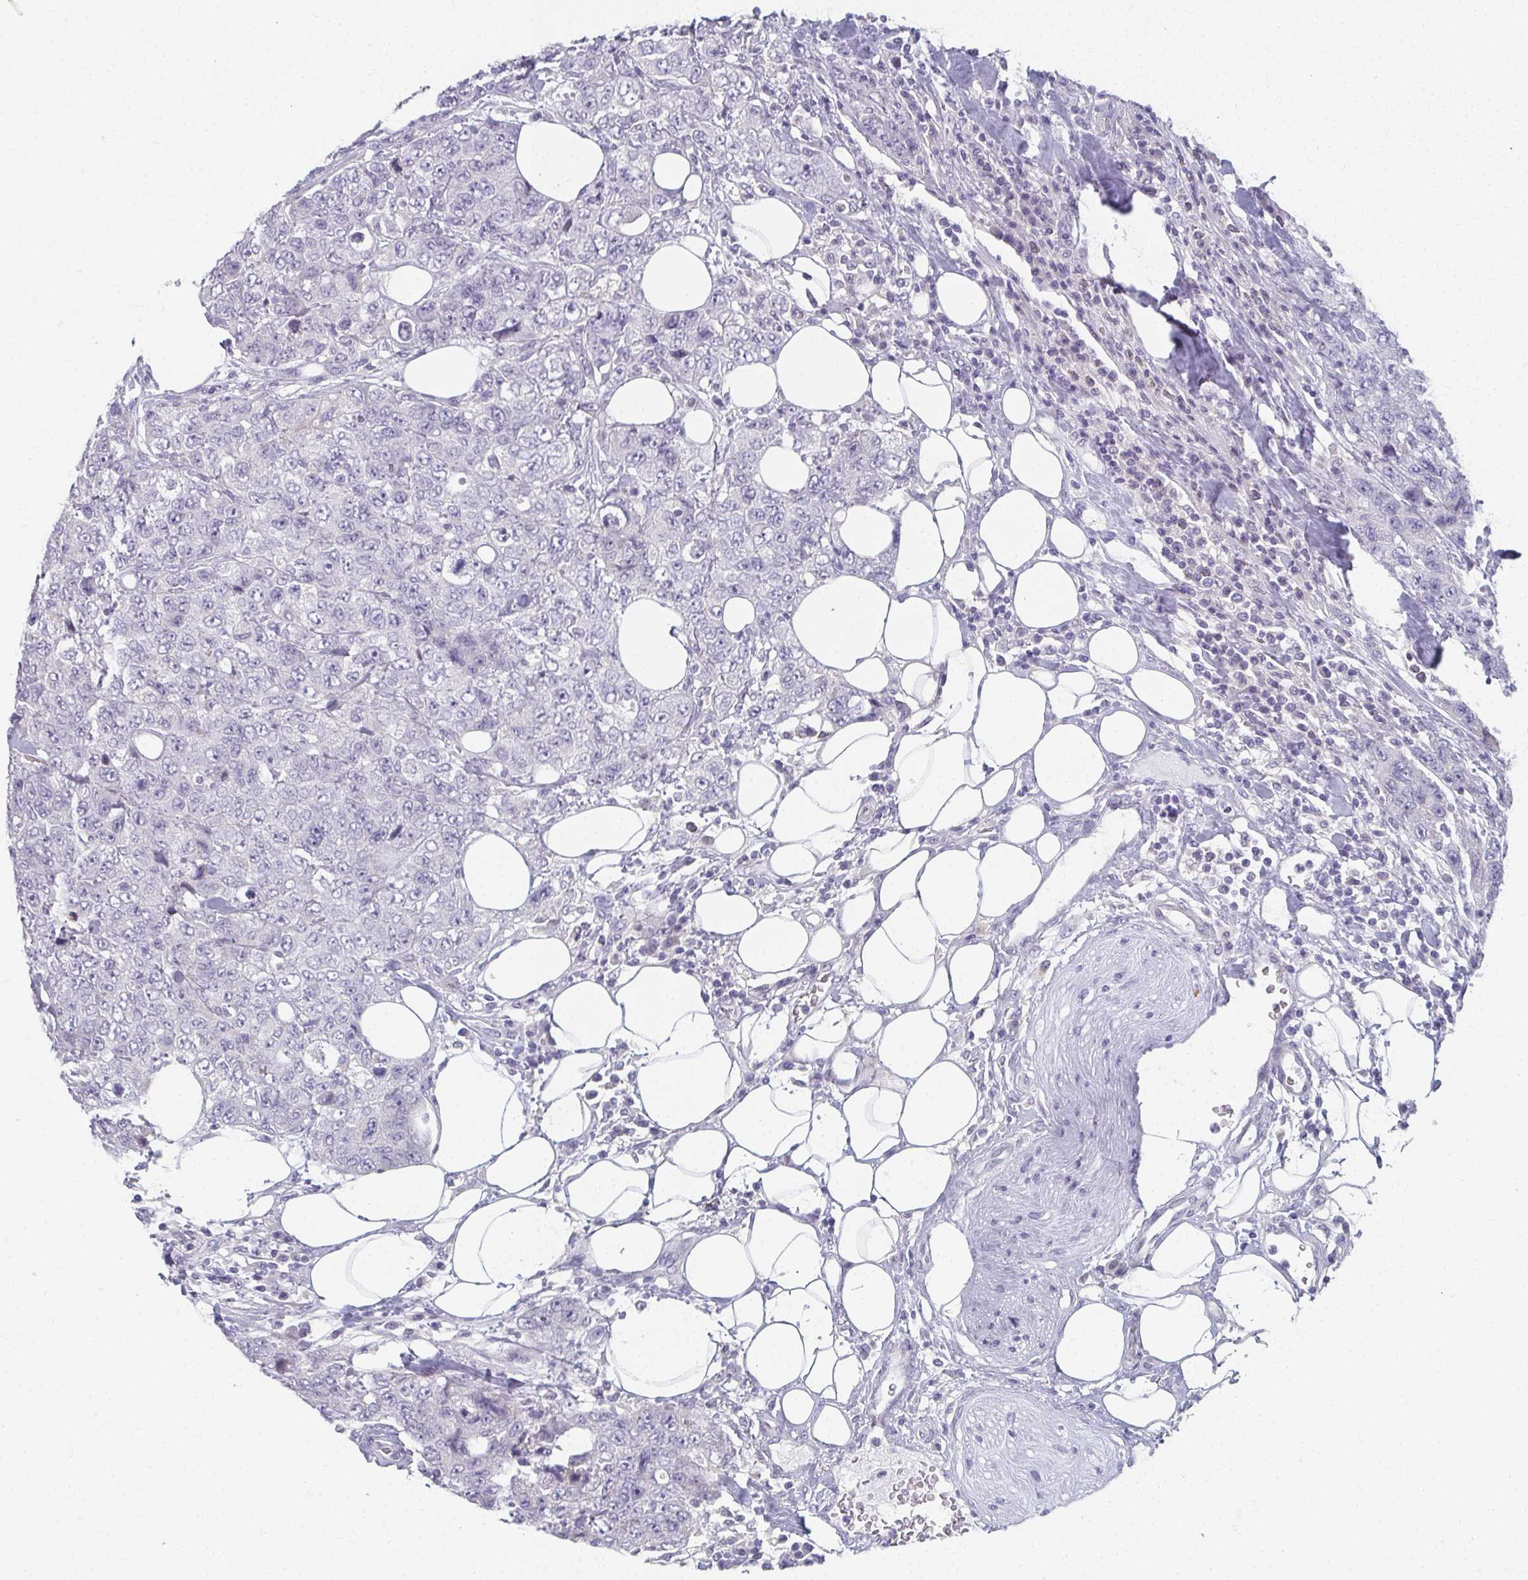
{"staining": {"intensity": "negative", "quantity": "none", "location": "none"}, "tissue": "urothelial cancer", "cell_type": "Tumor cells", "image_type": "cancer", "snomed": [{"axis": "morphology", "description": "Urothelial carcinoma, High grade"}, {"axis": "topography", "description": "Urinary bladder"}], "caption": "The histopathology image displays no significant staining in tumor cells of high-grade urothelial carcinoma. Brightfield microscopy of immunohistochemistry stained with DAB (3,3'-diaminobenzidine) (brown) and hematoxylin (blue), captured at high magnification.", "gene": "CAMKV", "patient": {"sex": "female", "age": 78}}